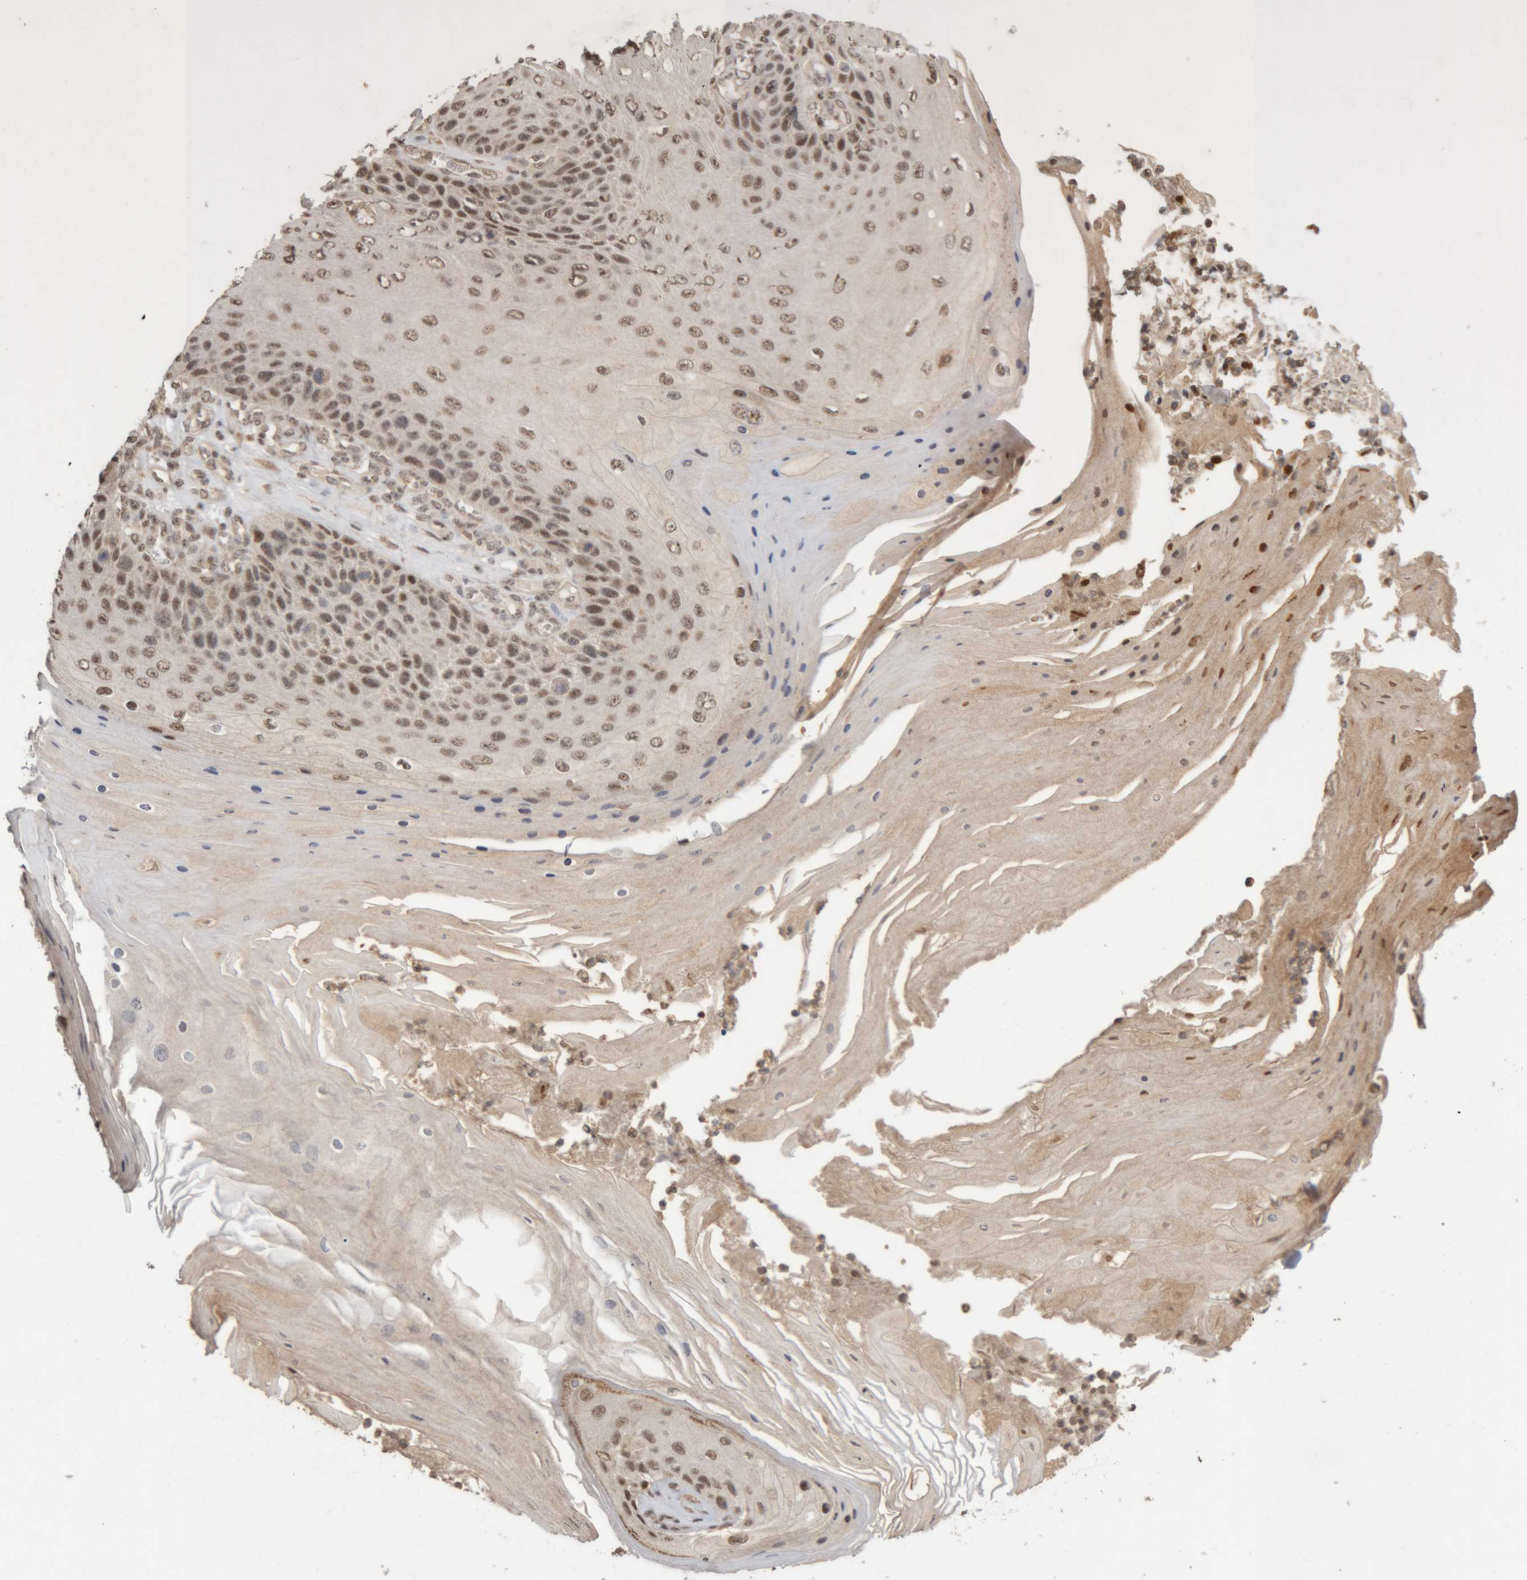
{"staining": {"intensity": "weak", "quantity": ">75%", "location": "nuclear"}, "tissue": "skin cancer", "cell_type": "Tumor cells", "image_type": "cancer", "snomed": [{"axis": "morphology", "description": "Squamous cell carcinoma, NOS"}, {"axis": "topography", "description": "Skin"}], "caption": "Weak nuclear positivity is identified in approximately >75% of tumor cells in skin cancer.", "gene": "KEAP1", "patient": {"sex": "female", "age": 88}}